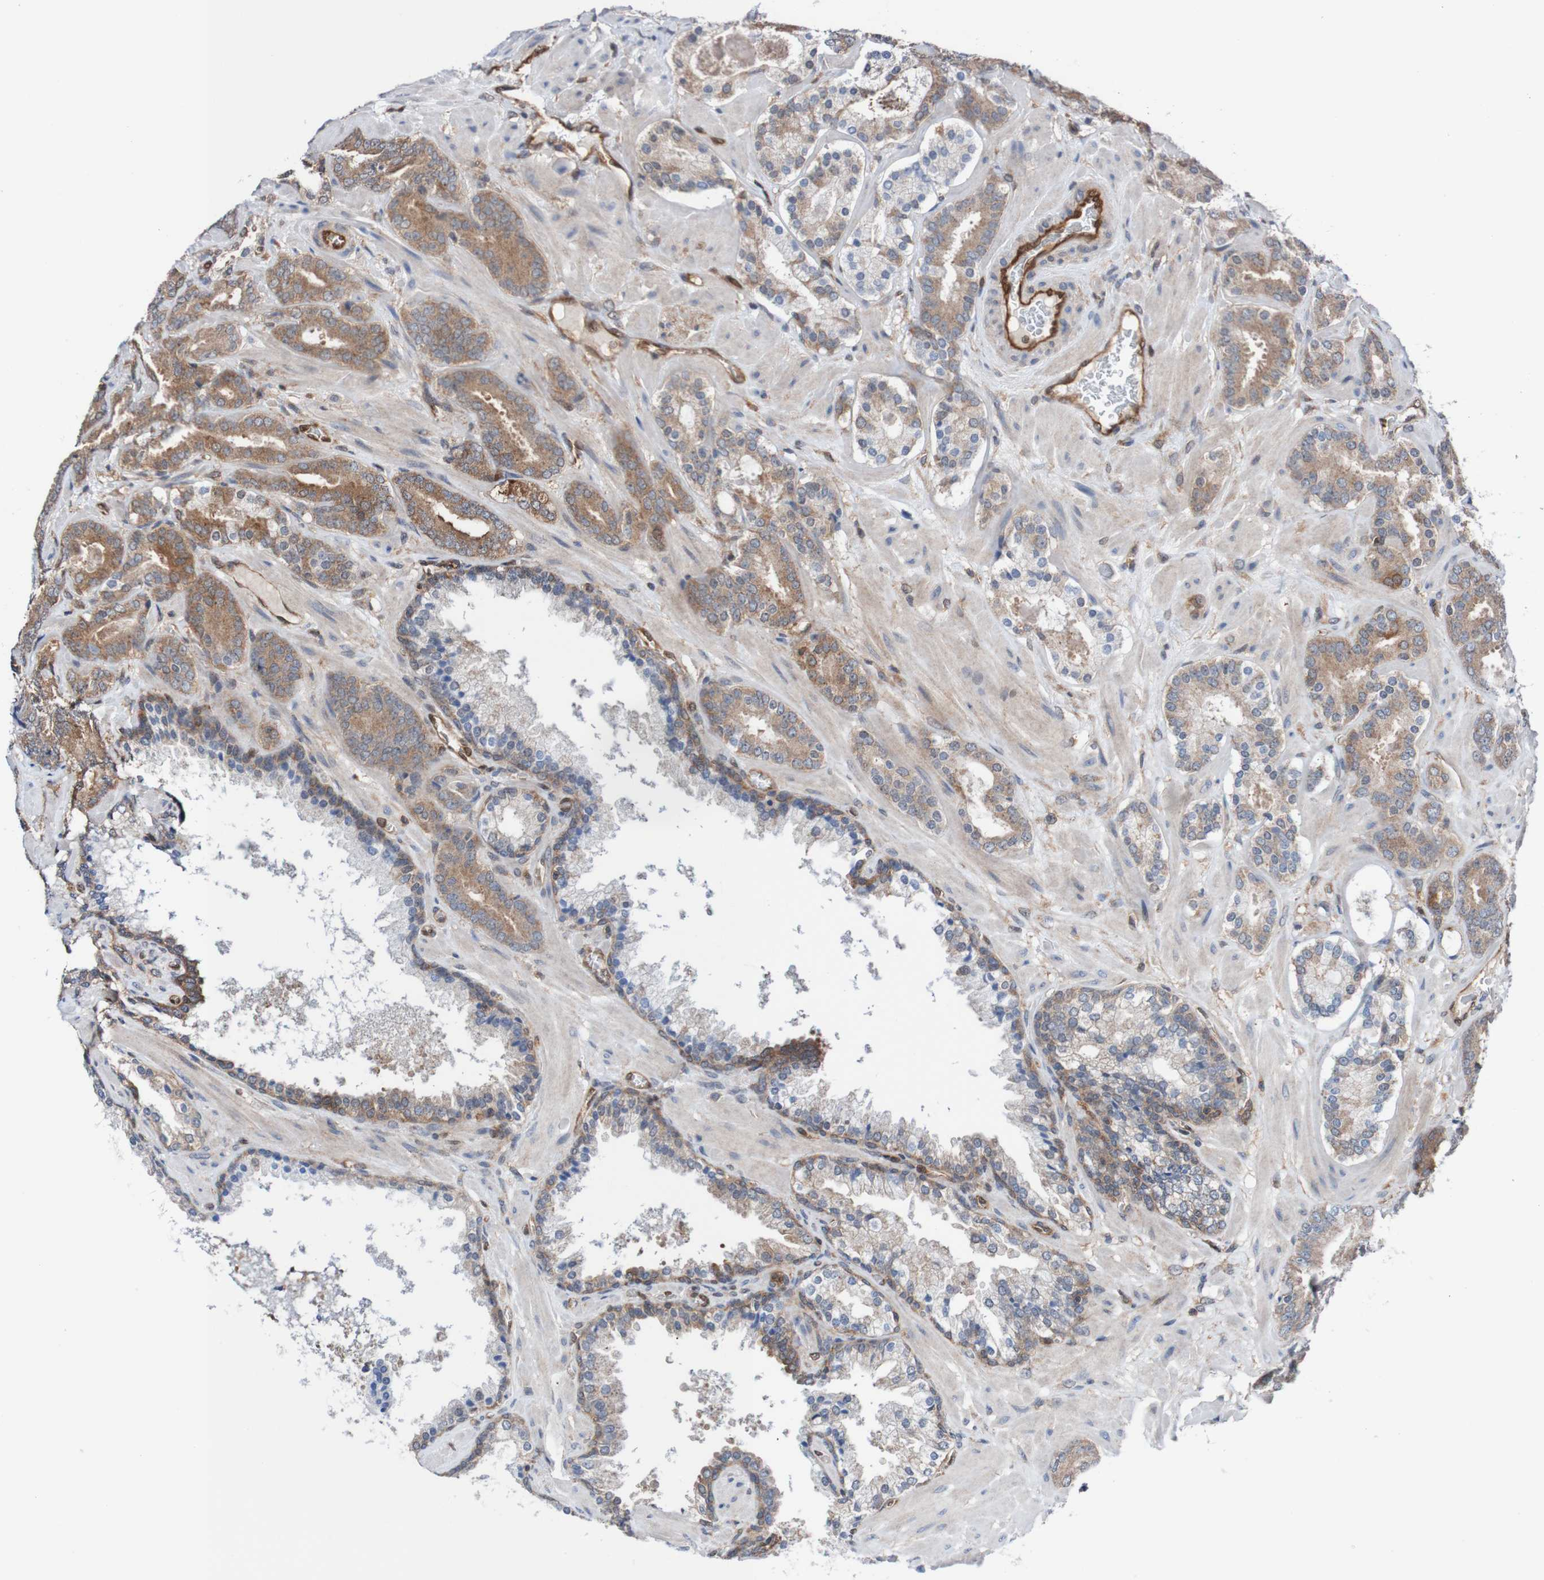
{"staining": {"intensity": "moderate", "quantity": ">75%", "location": "cytoplasmic/membranous"}, "tissue": "prostate cancer", "cell_type": "Tumor cells", "image_type": "cancer", "snomed": [{"axis": "morphology", "description": "Adenocarcinoma, Low grade"}, {"axis": "topography", "description": "Prostate"}], "caption": "A brown stain shows moderate cytoplasmic/membranous staining of a protein in prostate cancer tumor cells.", "gene": "RIGI", "patient": {"sex": "male", "age": 63}}